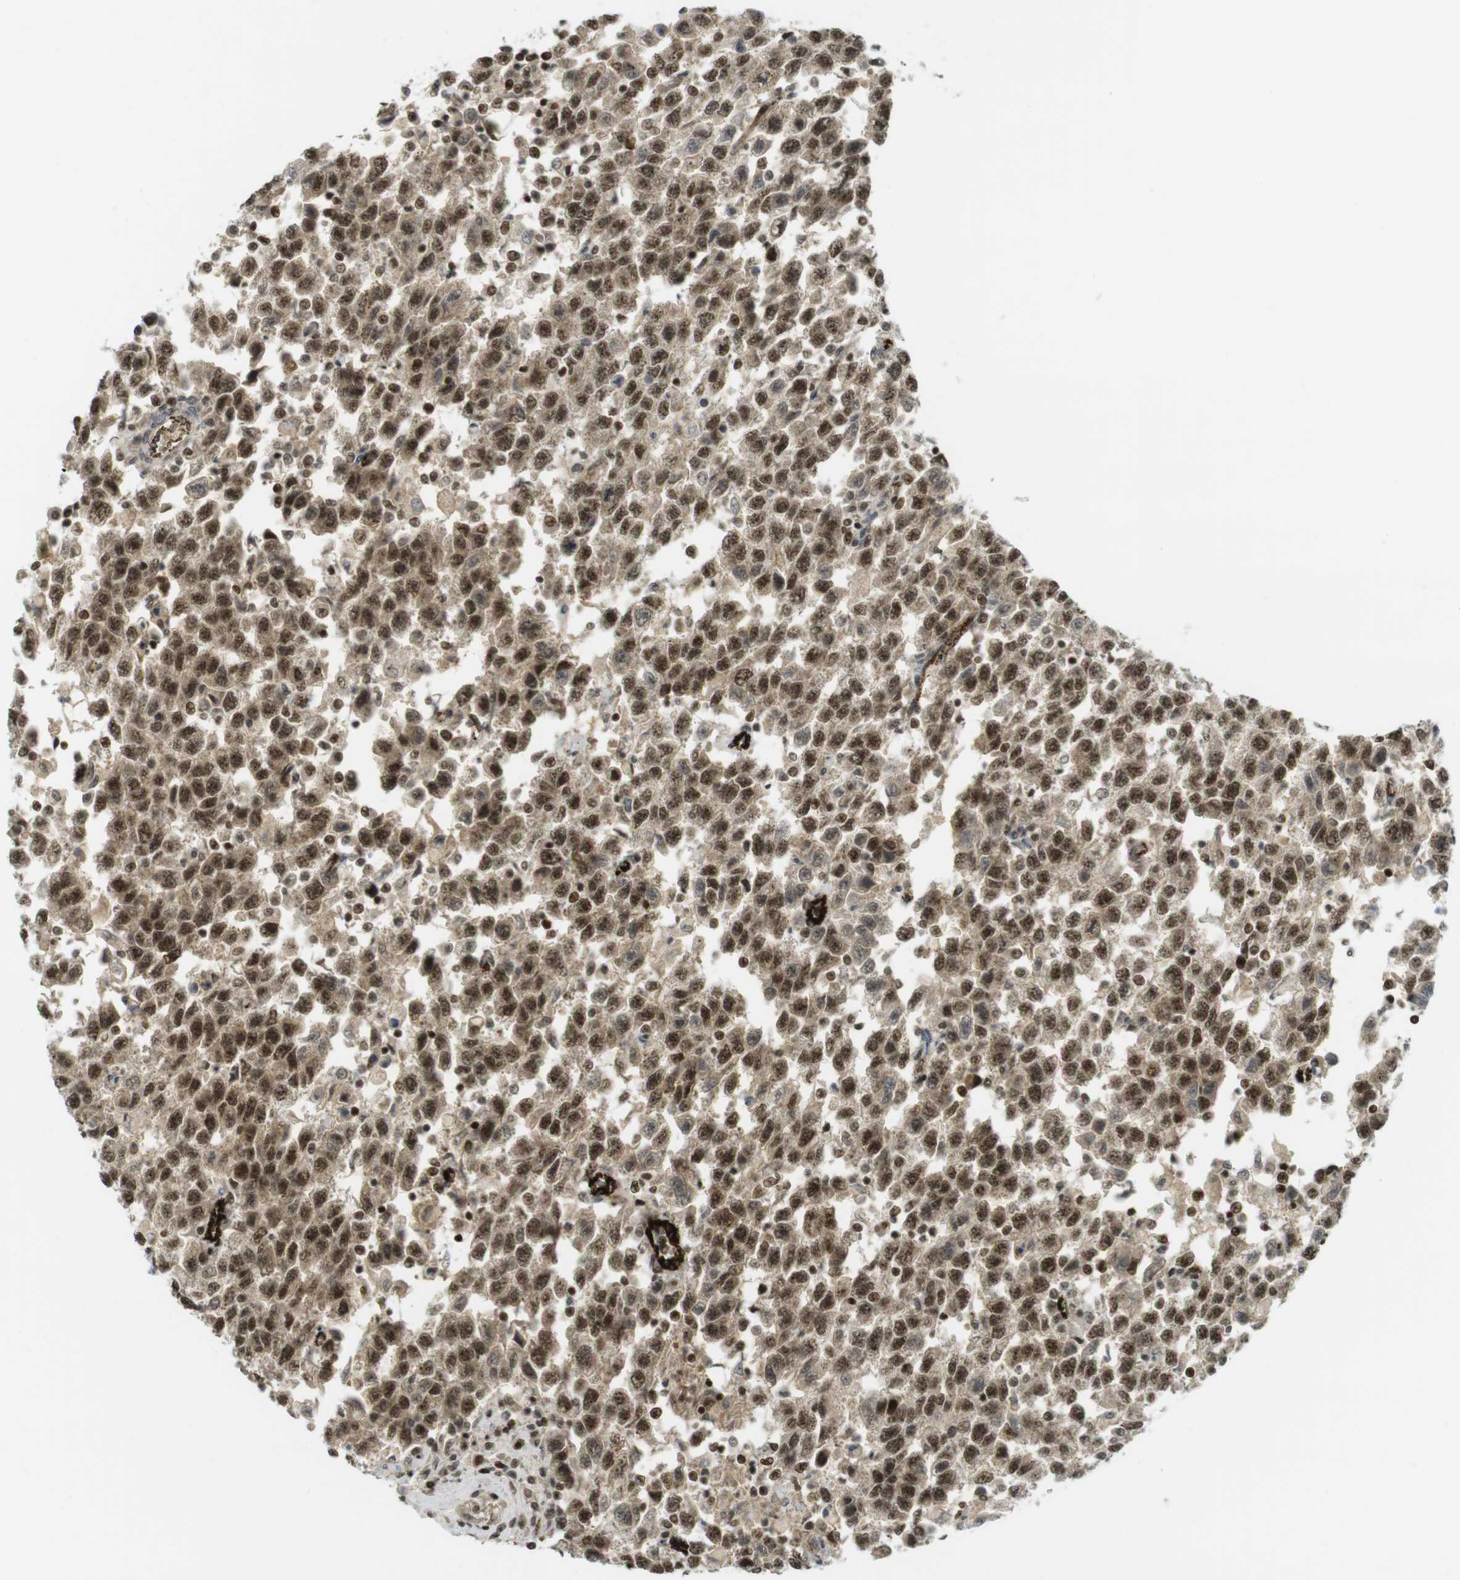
{"staining": {"intensity": "moderate", "quantity": ">75%", "location": "cytoplasmic/membranous,nuclear"}, "tissue": "testis cancer", "cell_type": "Tumor cells", "image_type": "cancer", "snomed": [{"axis": "morphology", "description": "Seminoma, NOS"}, {"axis": "topography", "description": "Testis"}], "caption": "Protein staining displays moderate cytoplasmic/membranous and nuclear positivity in approximately >75% of tumor cells in testis cancer (seminoma).", "gene": "PPP1R13B", "patient": {"sex": "male", "age": 41}}